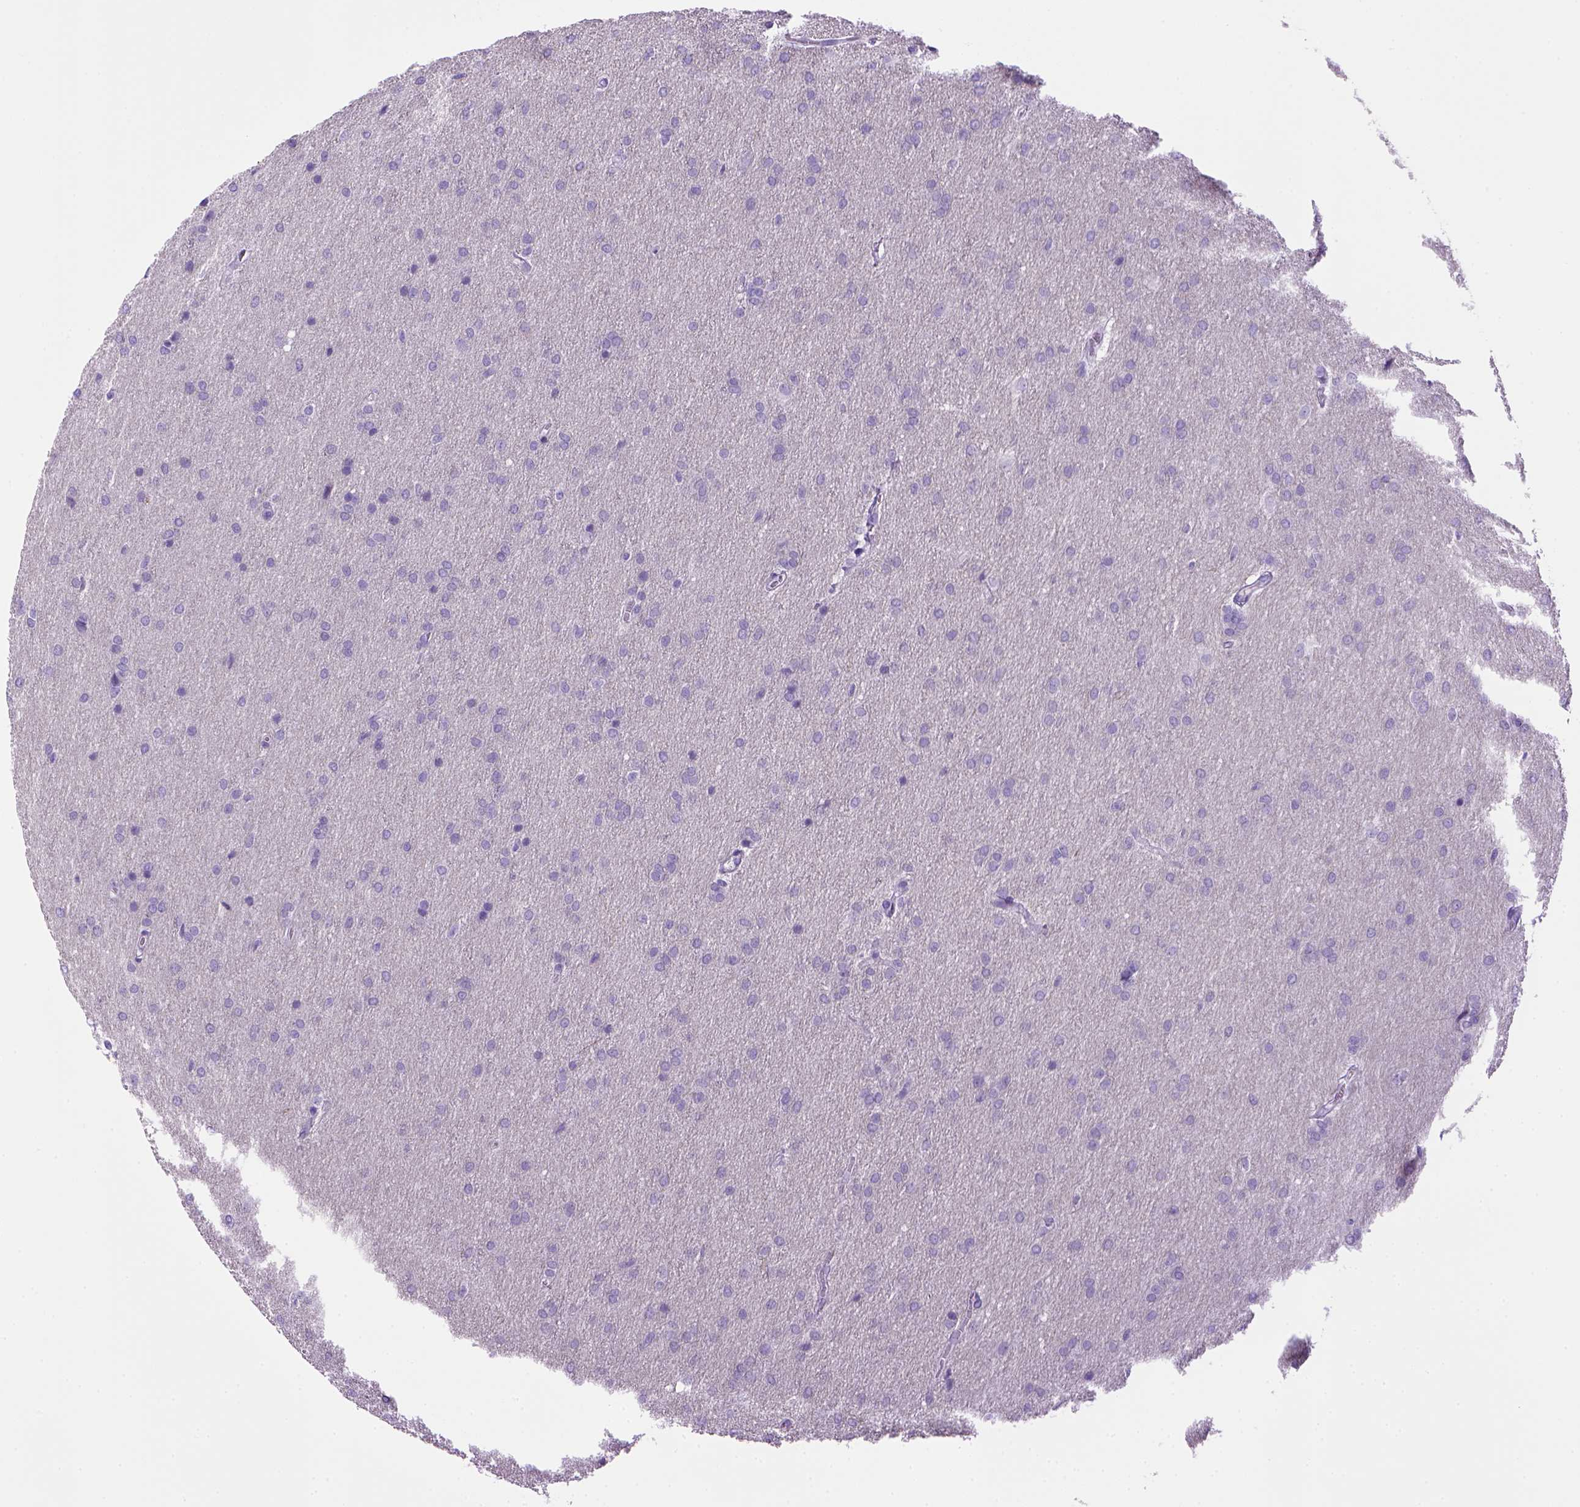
{"staining": {"intensity": "negative", "quantity": "none", "location": "none"}, "tissue": "glioma", "cell_type": "Tumor cells", "image_type": "cancer", "snomed": [{"axis": "morphology", "description": "Glioma, malignant, Low grade"}, {"axis": "topography", "description": "Brain"}], "caption": "This micrograph is of low-grade glioma (malignant) stained with immunohistochemistry to label a protein in brown with the nuclei are counter-stained blue. There is no expression in tumor cells.", "gene": "SGCG", "patient": {"sex": "female", "age": 32}}